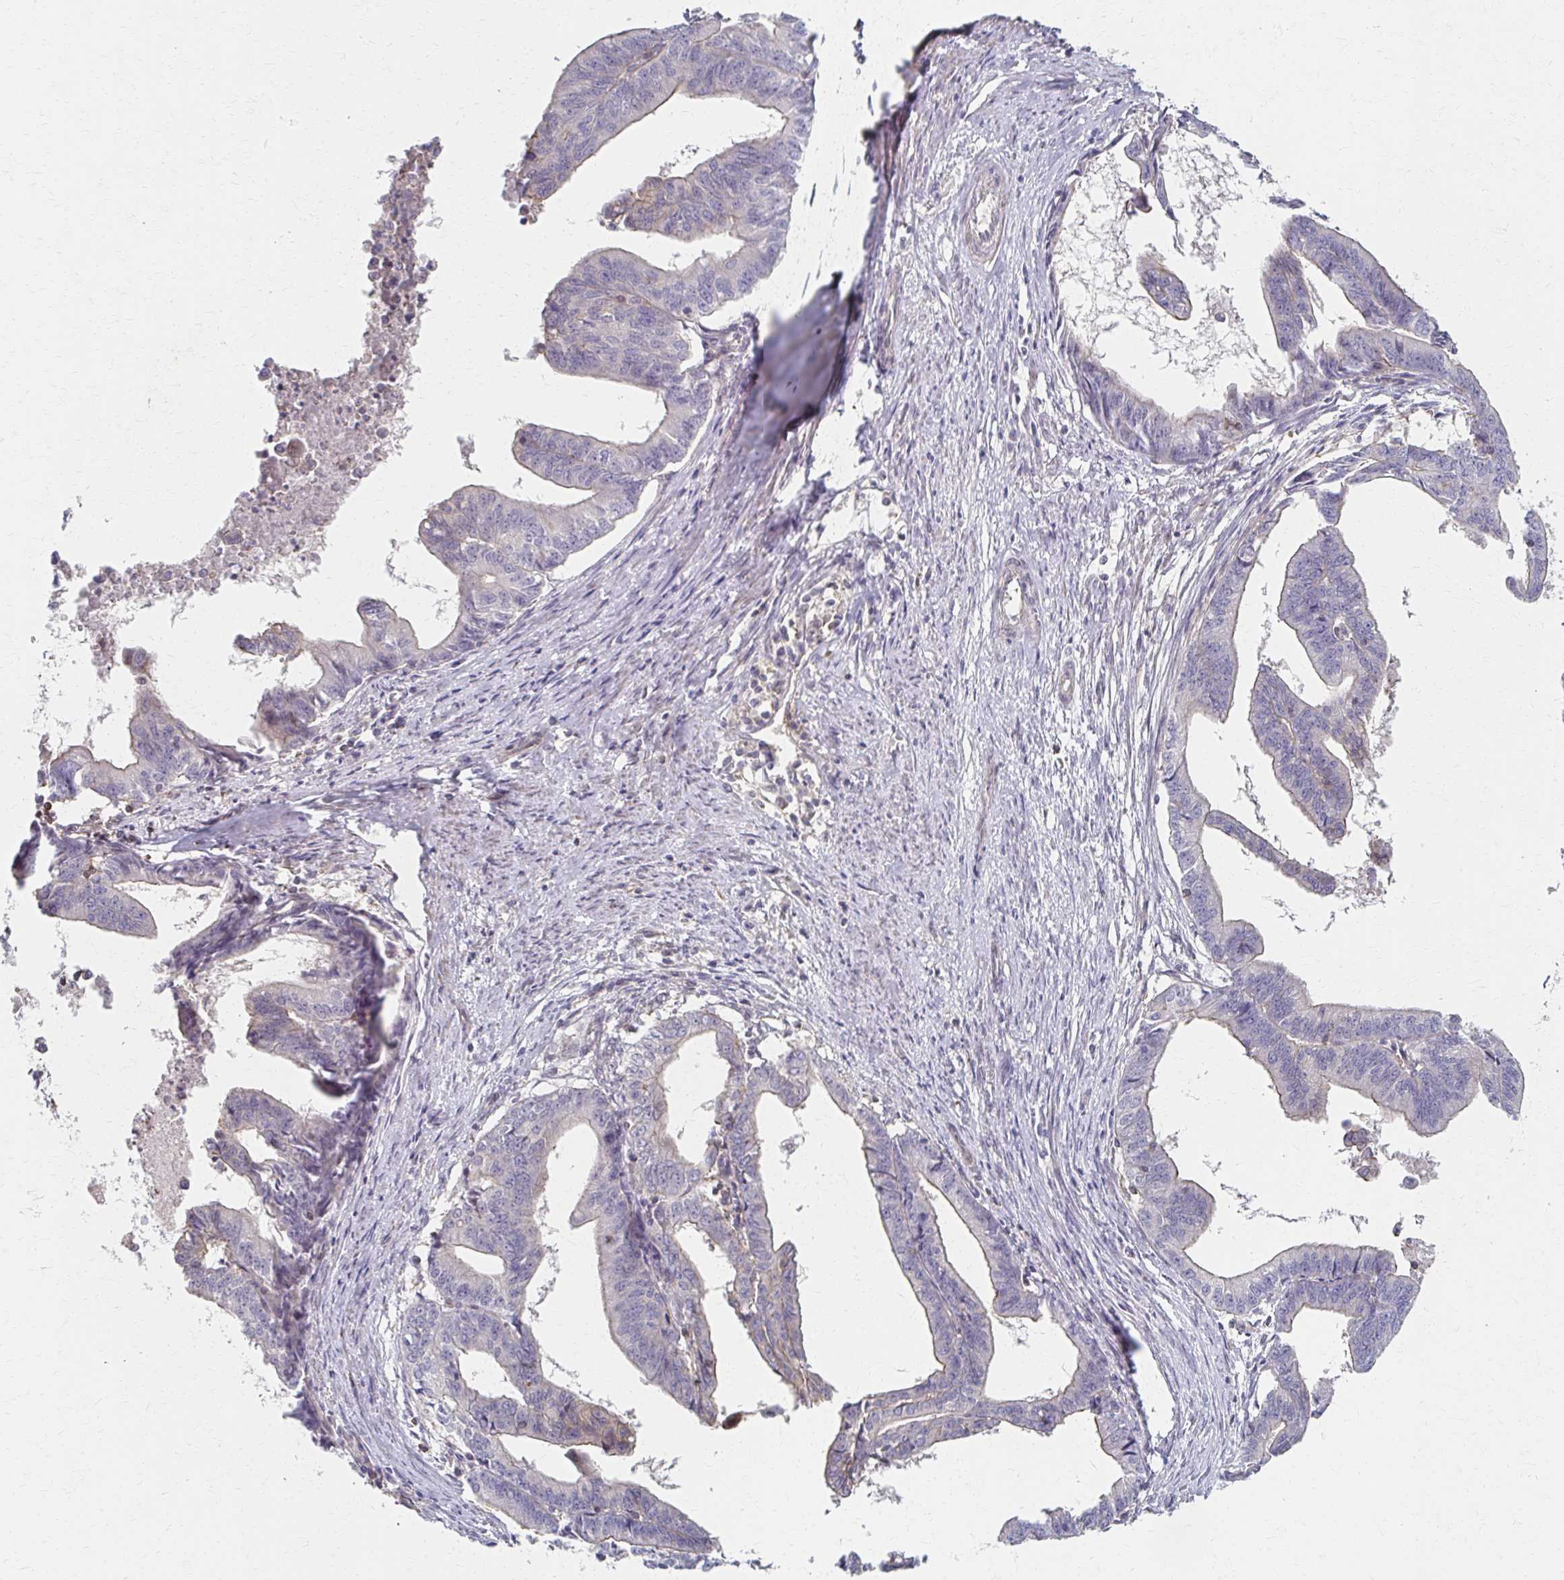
{"staining": {"intensity": "moderate", "quantity": "<25%", "location": "cytoplasmic/membranous"}, "tissue": "endometrial cancer", "cell_type": "Tumor cells", "image_type": "cancer", "snomed": [{"axis": "morphology", "description": "Adenocarcinoma, NOS"}, {"axis": "topography", "description": "Endometrium"}], "caption": "A brown stain labels moderate cytoplasmic/membranous positivity of a protein in adenocarcinoma (endometrial) tumor cells. (DAB IHC, brown staining for protein, blue staining for nuclei).", "gene": "EOLA2", "patient": {"sex": "female", "age": 65}}